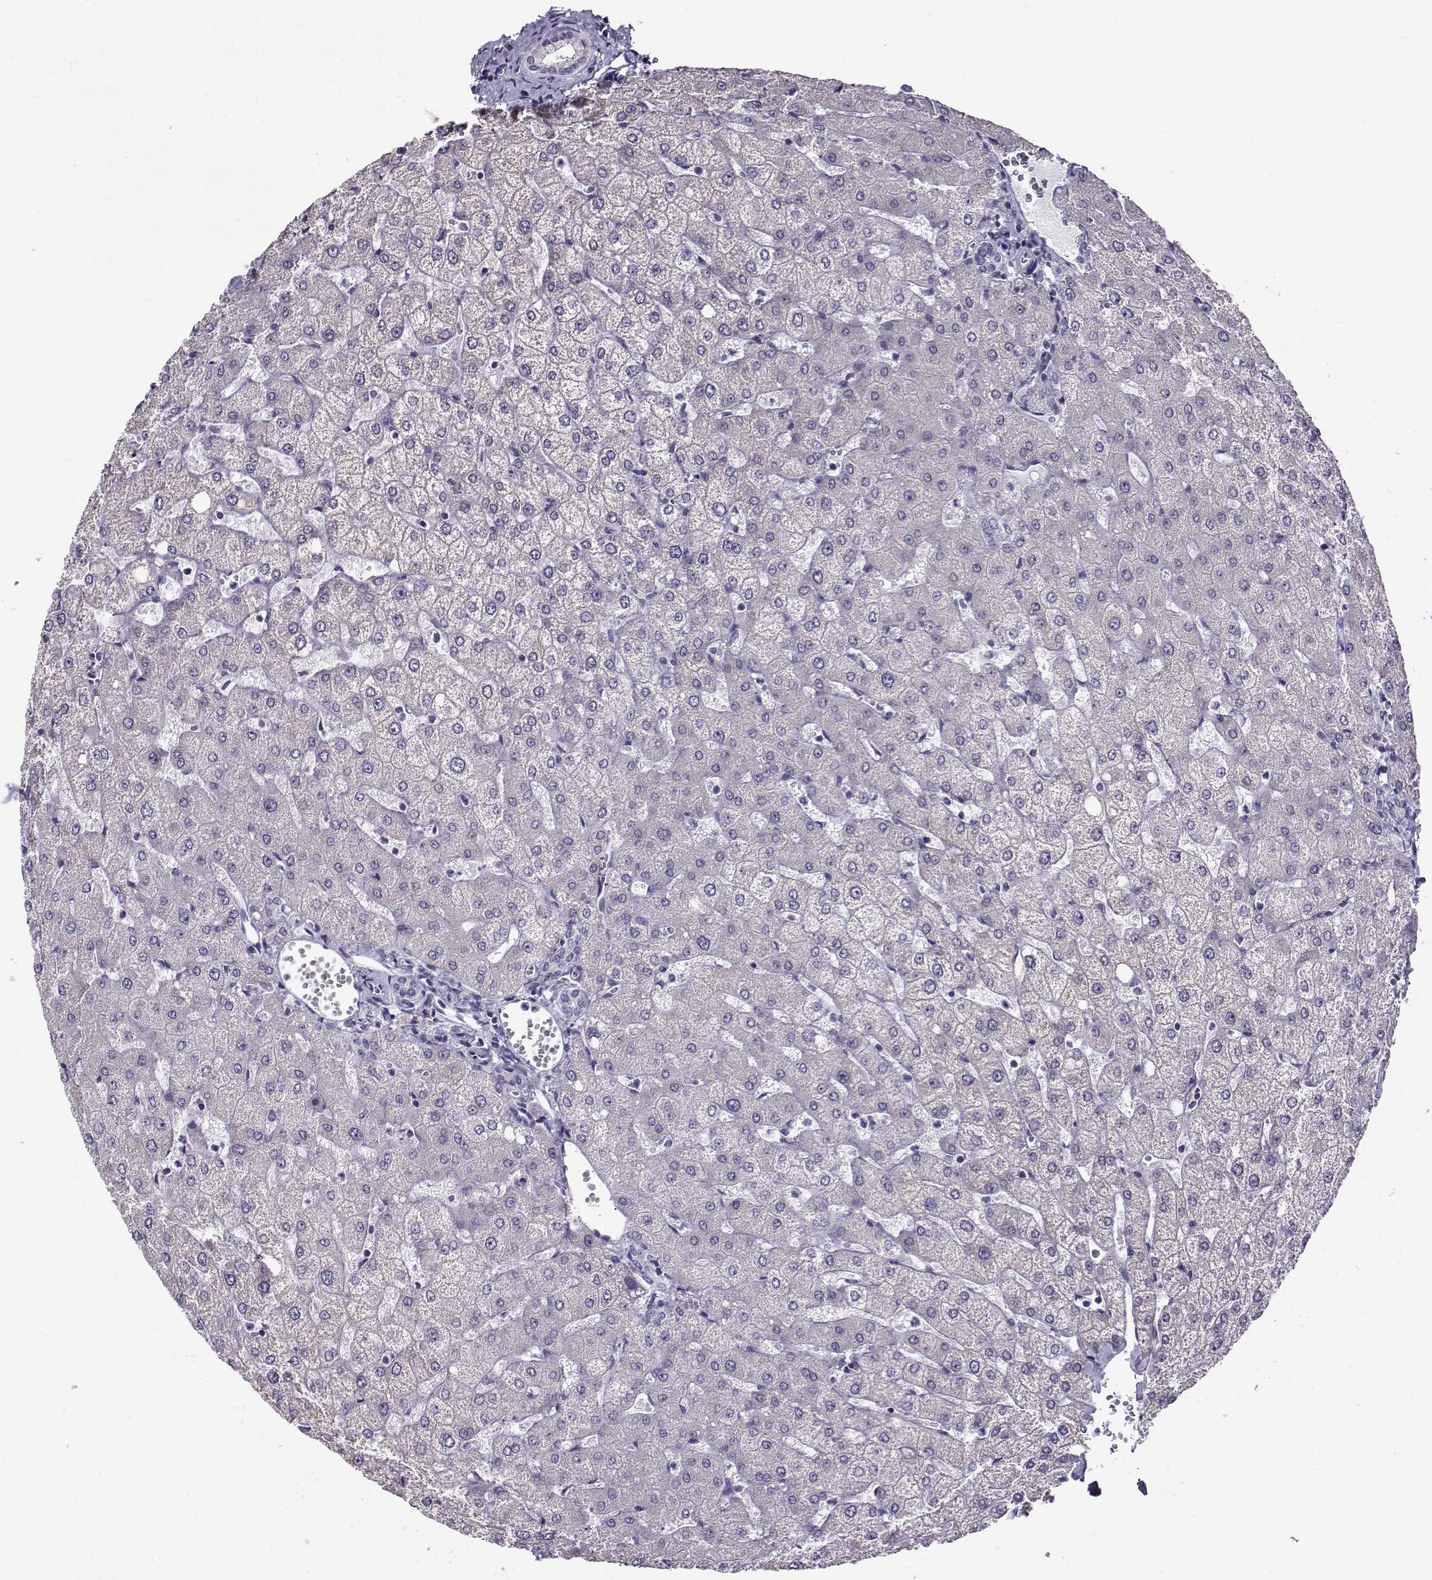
{"staining": {"intensity": "negative", "quantity": "none", "location": "none"}, "tissue": "liver", "cell_type": "Cholangiocytes", "image_type": "normal", "snomed": [{"axis": "morphology", "description": "Normal tissue, NOS"}, {"axis": "topography", "description": "Liver"}], "caption": "High magnification brightfield microscopy of normal liver stained with DAB (brown) and counterstained with hematoxylin (blue): cholangiocytes show no significant staining. (Brightfield microscopy of DAB (3,3'-diaminobenzidine) immunohistochemistry at high magnification).", "gene": "FEZF1", "patient": {"sex": "female", "age": 54}}